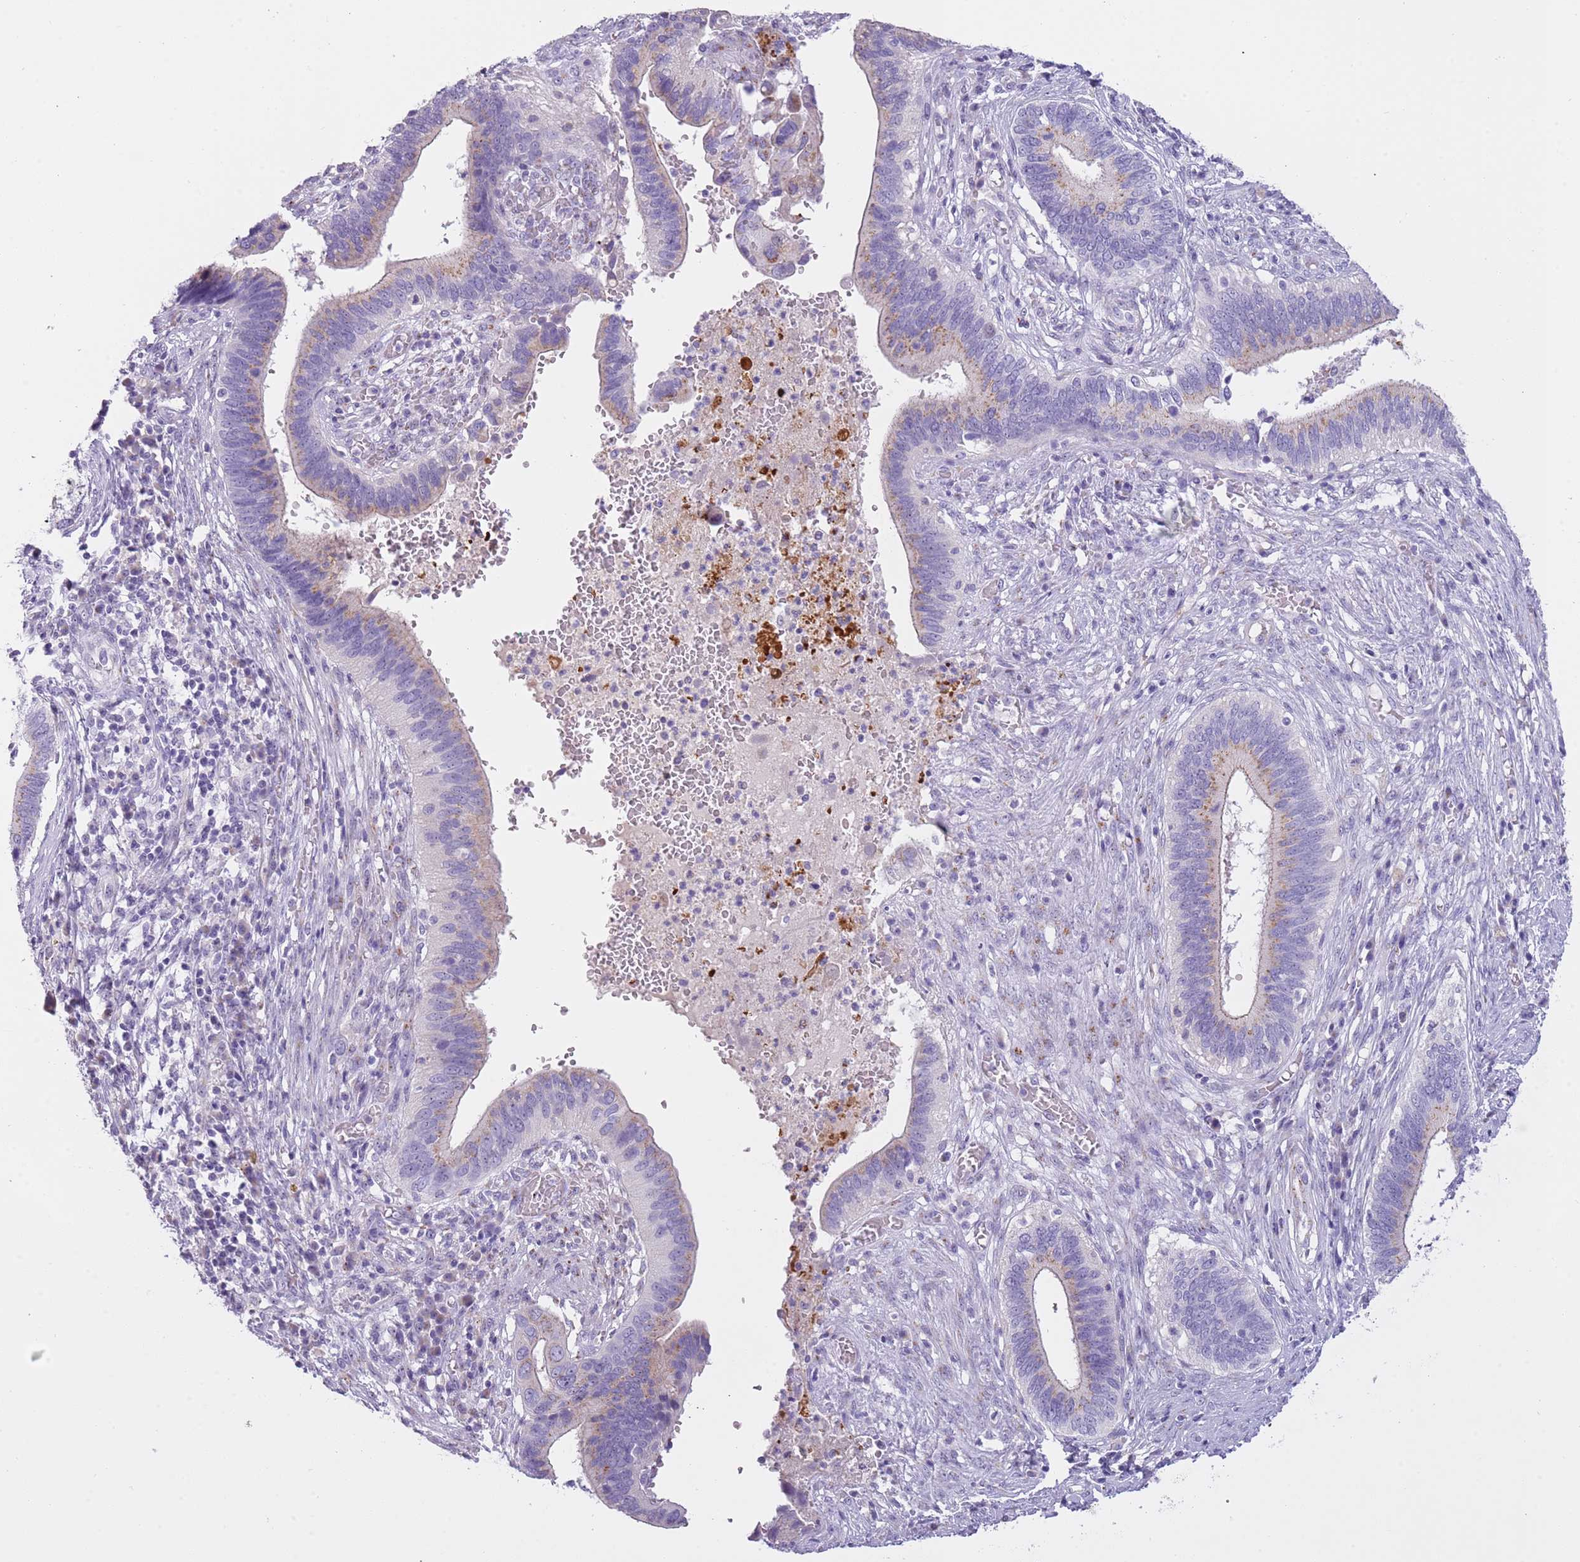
{"staining": {"intensity": "weak", "quantity": "<25%", "location": "cytoplasmic/membranous"}, "tissue": "cervical cancer", "cell_type": "Tumor cells", "image_type": "cancer", "snomed": [{"axis": "morphology", "description": "Adenocarcinoma, NOS"}, {"axis": "topography", "description": "Cervix"}], "caption": "Immunohistochemistry (IHC) micrograph of neoplastic tissue: cervical cancer (adenocarcinoma) stained with DAB reveals no significant protein positivity in tumor cells.", "gene": "NBPF6", "patient": {"sex": "female", "age": 42}}